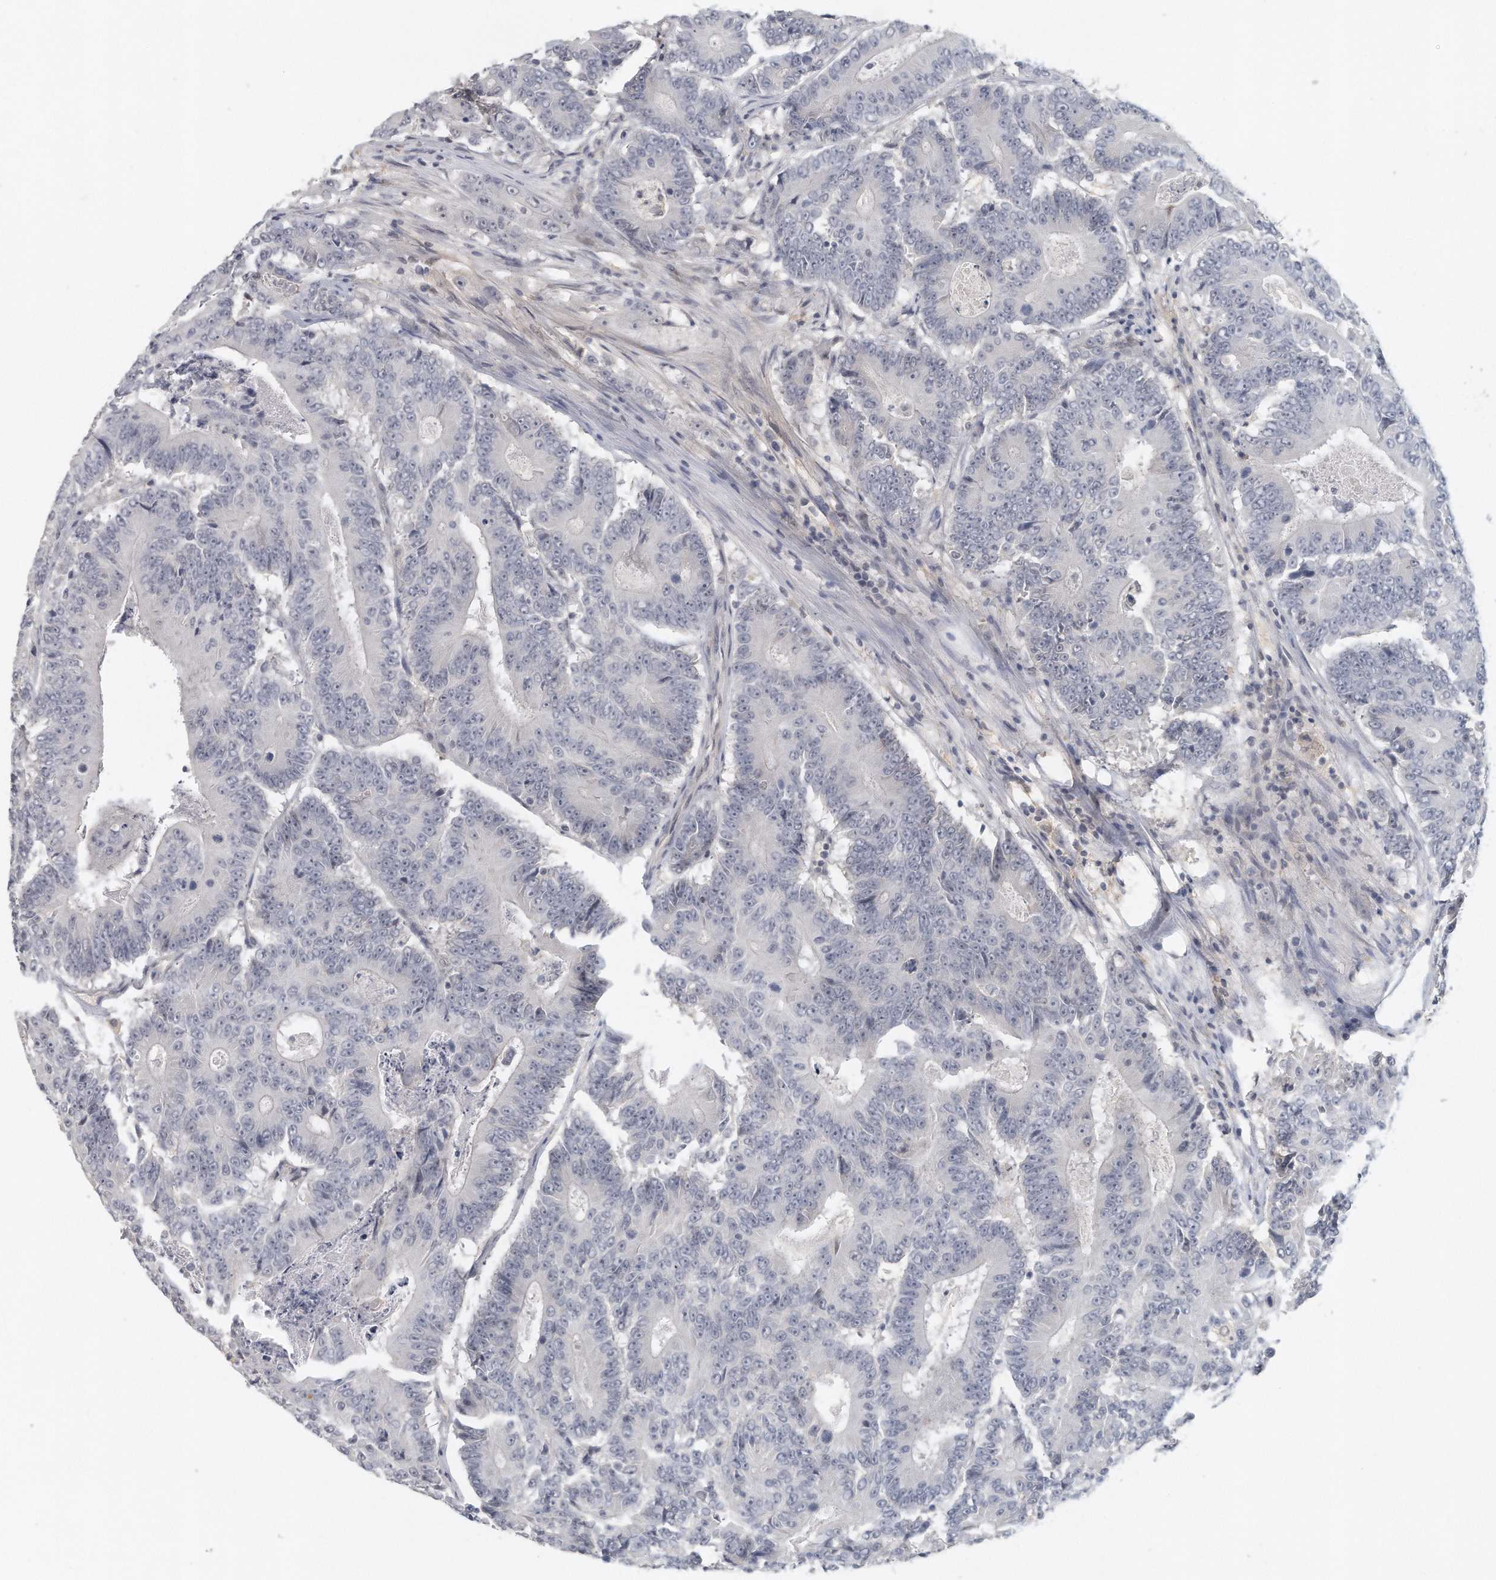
{"staining": {"intensity": "negative", "quantity": "none", "location": "none"}, "tissue": "colorectal cancer", "cell_type": "Tumor cells", "image_type": "cancer", "snomed": [{"axis": "morphology", "description": "Adenocarcinoma, NOS"}, {"axis": "topography", "description": "Colon"}], "caption": "This is a image of immunohistochemistry staining of colorectal cancer (adenocarcinoma), which shows no expression in tumor cells.", "gene": "DDX43", "patient": {"sex": "male", "age": 83}}